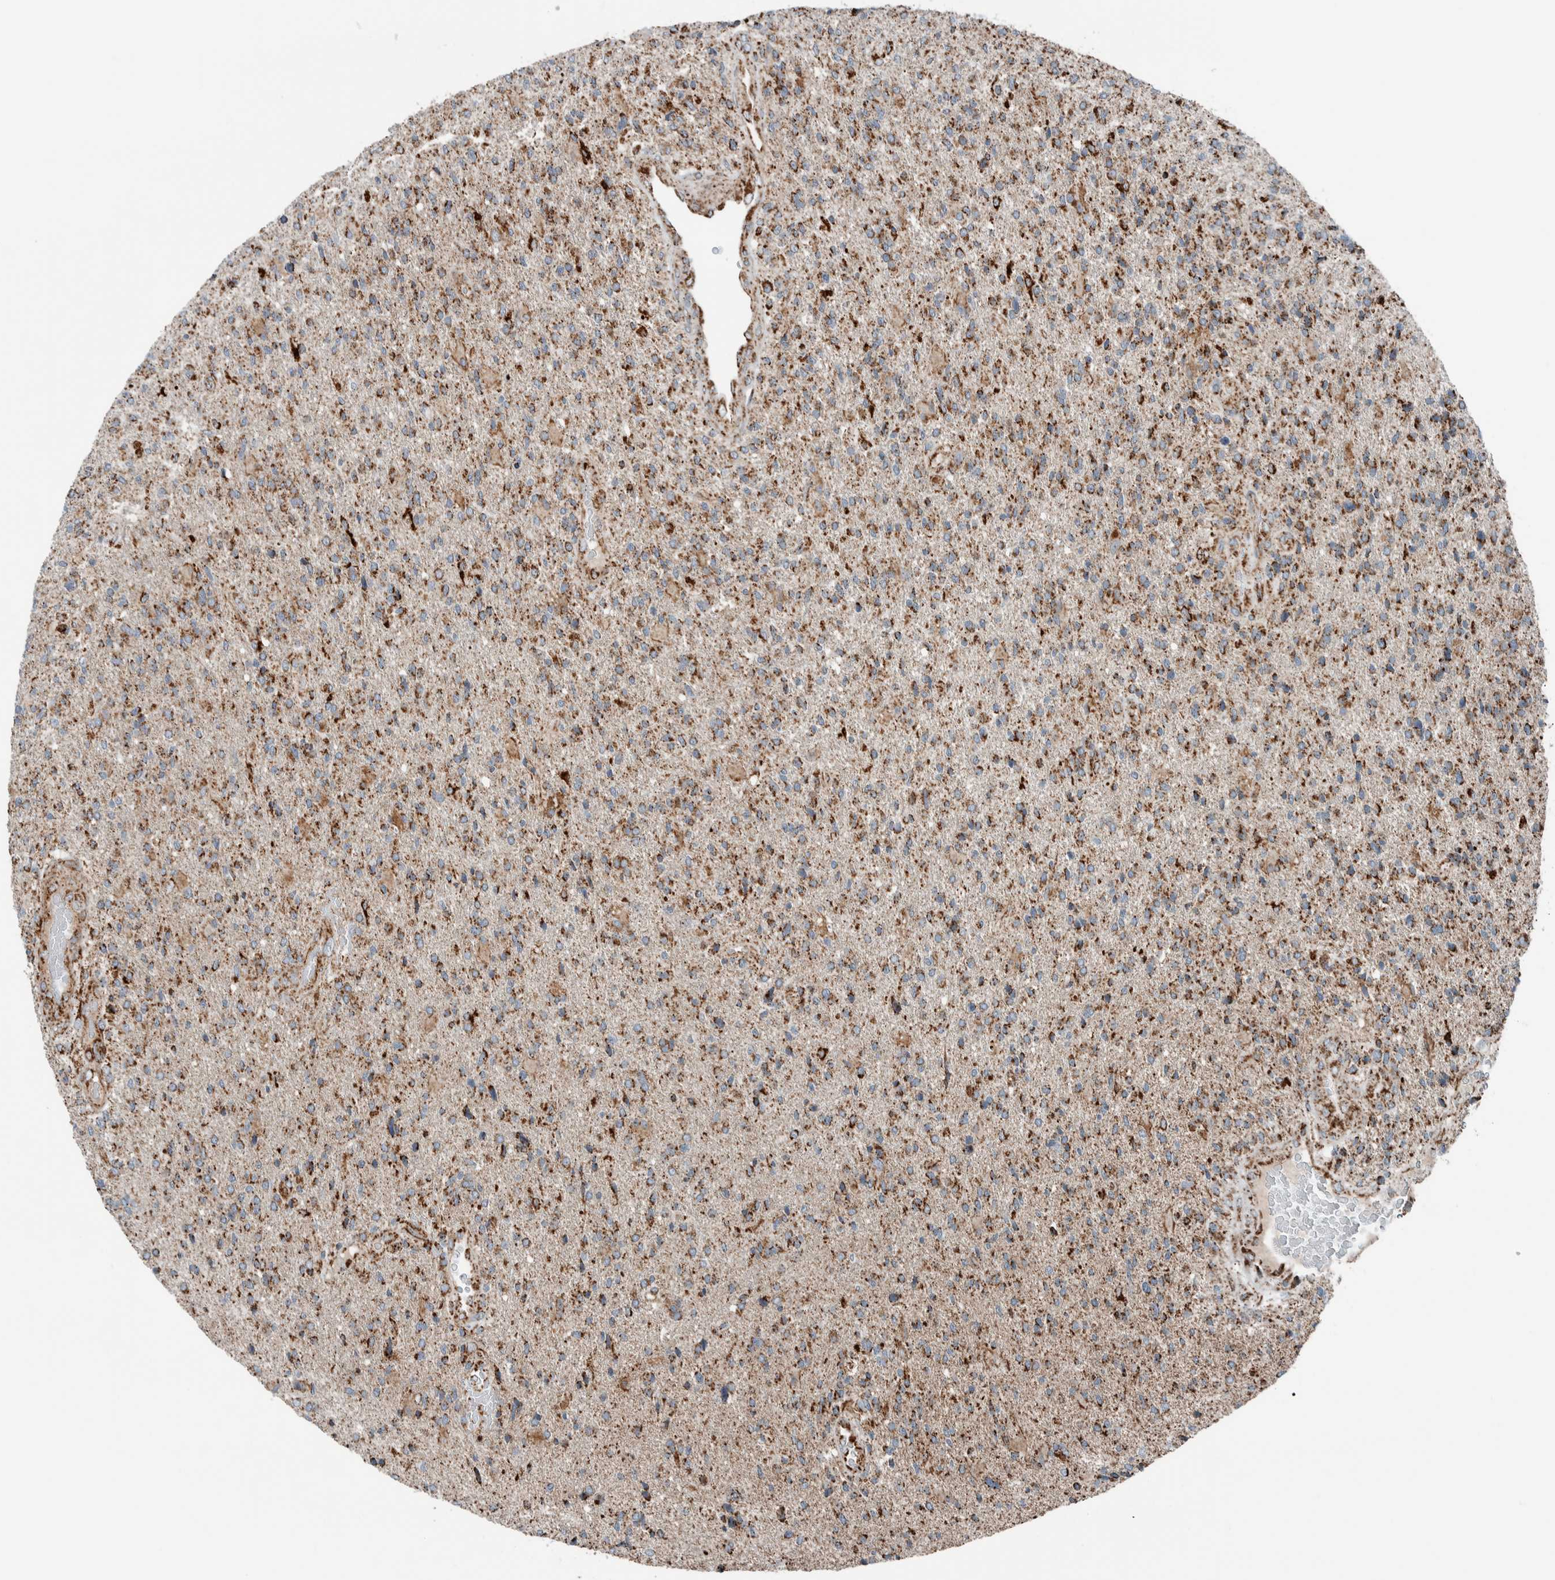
{"staining": {"intensity": "moderate", "quantity": ">75%", "location": "cytoplasmic/membranous"}, "tissue": "glioma", "cell_type": "Tumor cells", "image_type": "cancer", "snomed": [{"axis": "morphology", "description": "Glioma, malignant, High grade"}, {"axis": "topography", "description": "Brain"}], "caption": "The immunohistochemical stain shows moderate cytoplasmic/membranous expression in tumor cells of glioma tissue.", "gene": "CNTROB", "patient": {"sex": "male", "age": 72}}